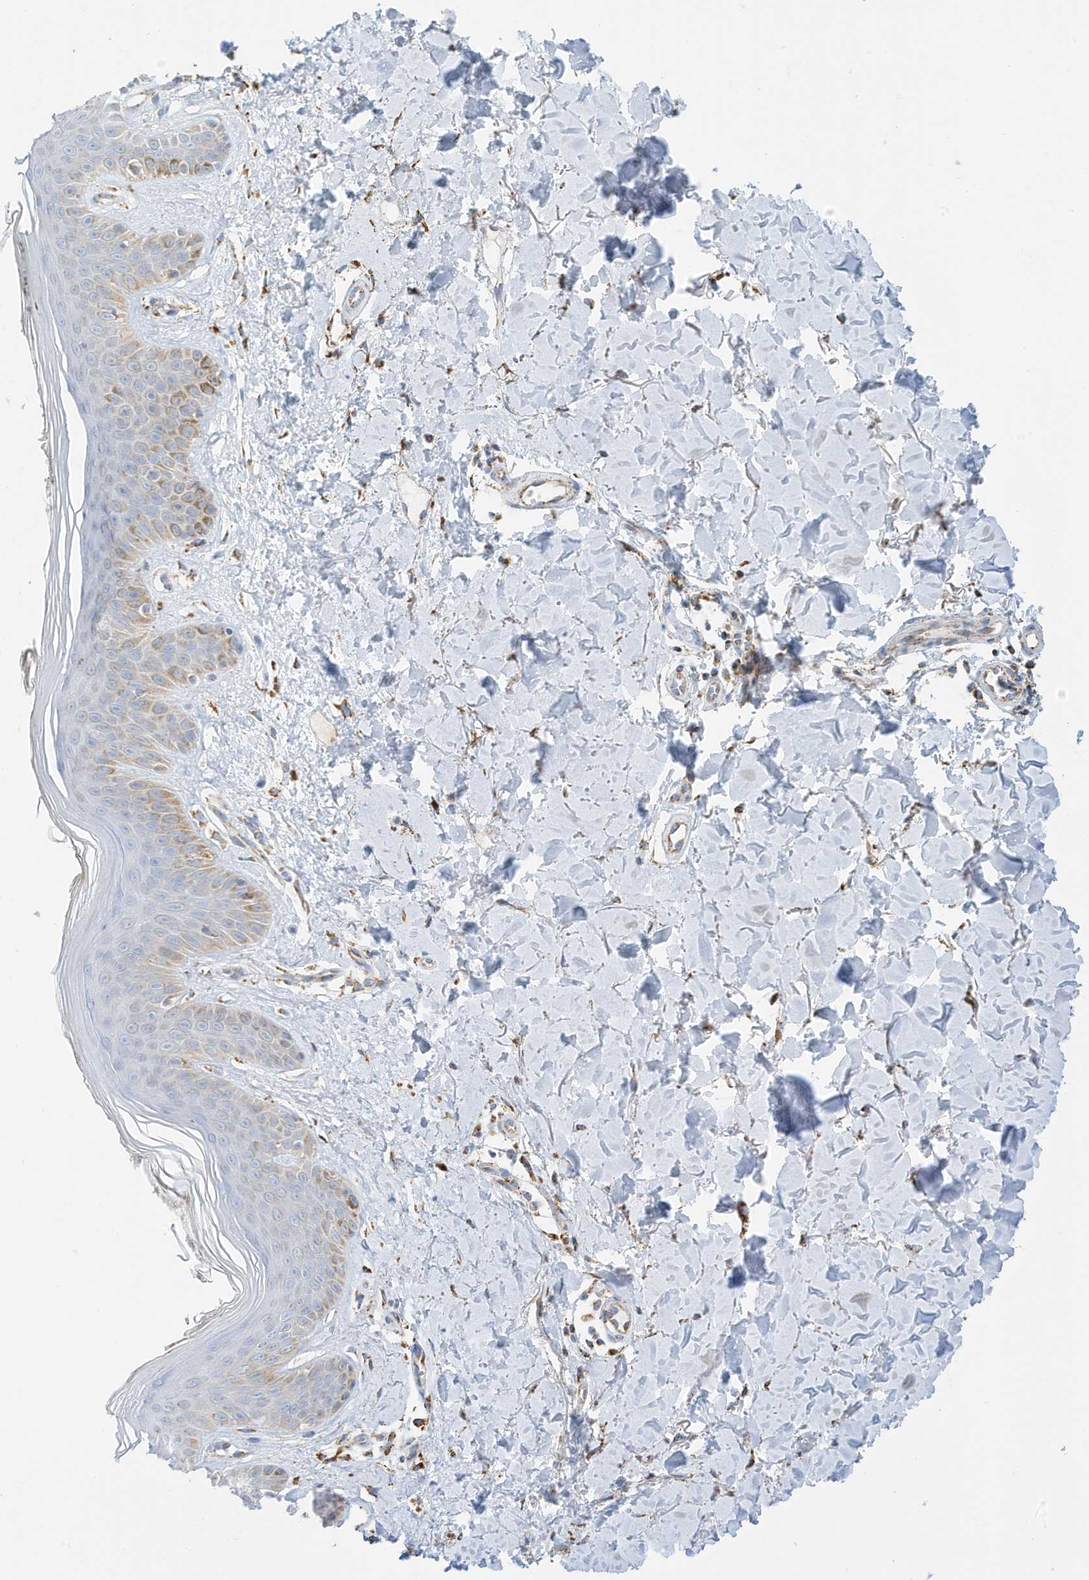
{"staining": {"intensity": "moderate", "quantity": ">75%", "location": "cytoplasmic/membranous"}, "tissue": "skin", "cell_type": "Fibroblasts", "image_type": "normal", "snomed": [{"axis": "morphology", "description": "Normal tissue, NOS"}, {"axis": "topography", "description": "Skin"}], "caption": "Immunohistochemical staining of normal human skin demonstrates >75% levels of moderate cytoplasmic/membranous protein staining in approximately >75% of fibroblasts. The protein of interest is shown in brown color, while the nuclei are stained blue.", "gene": "CAPN13", "patient": {"sex": "female", "age": 64}}